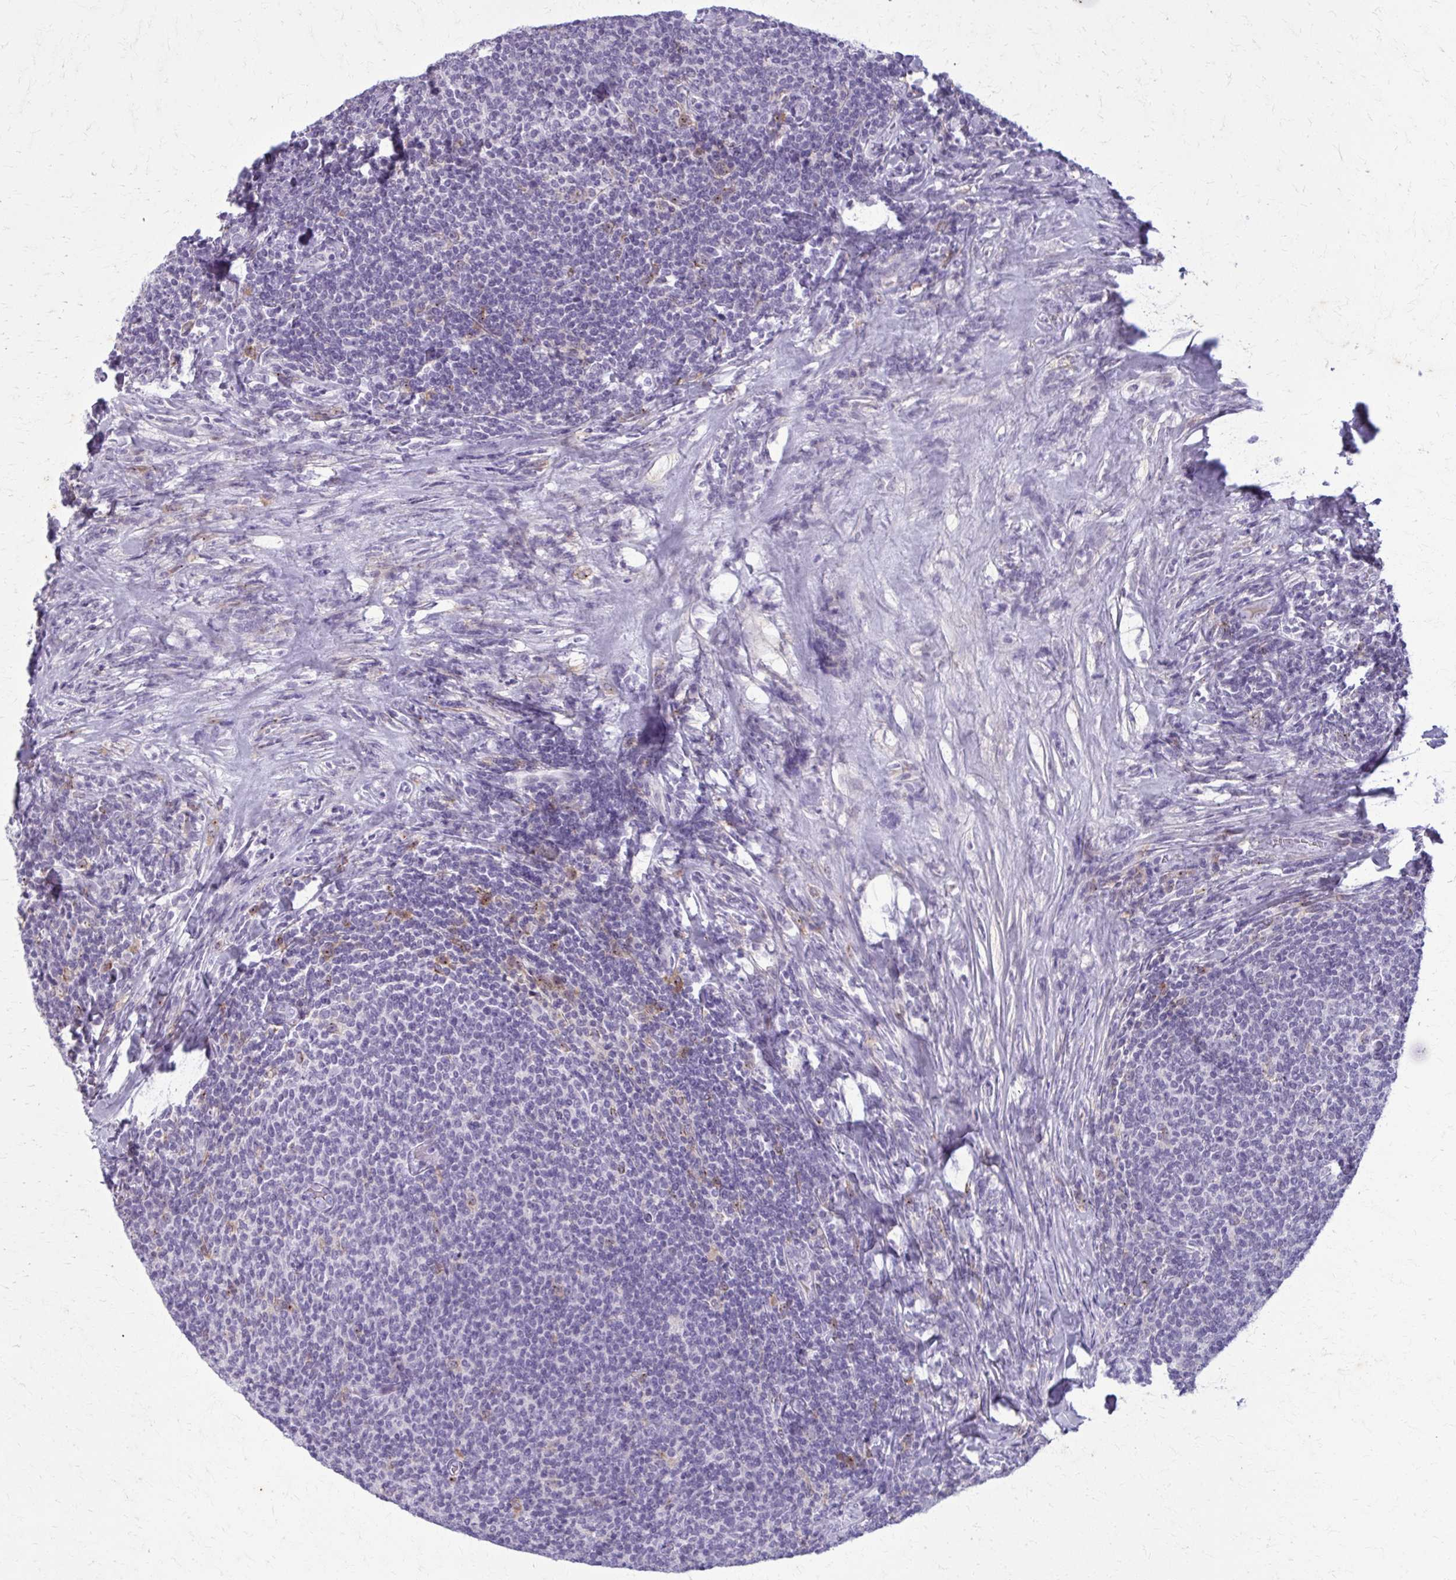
{"staining": {"intensity": "negative", "quantity": "none", "location": "none"}, "tissue": "lymphoma", "cell_type": "Tumor cells", "image_type": "cancer", "snomed": [{"axis": "morphology", "description": "Malignant lymphoma, non-Hodgkin's type, Low grade"}, {"axis": "topography", "description": "Lymph node"}], "caption": "DAB (3,3'-diaminobenzidine) immunohistochemical staining of human lymphoma reveals no significant expression in tumor cells.", "gene": "CARD9", "patient": {"sex": "male", "age": 52}}